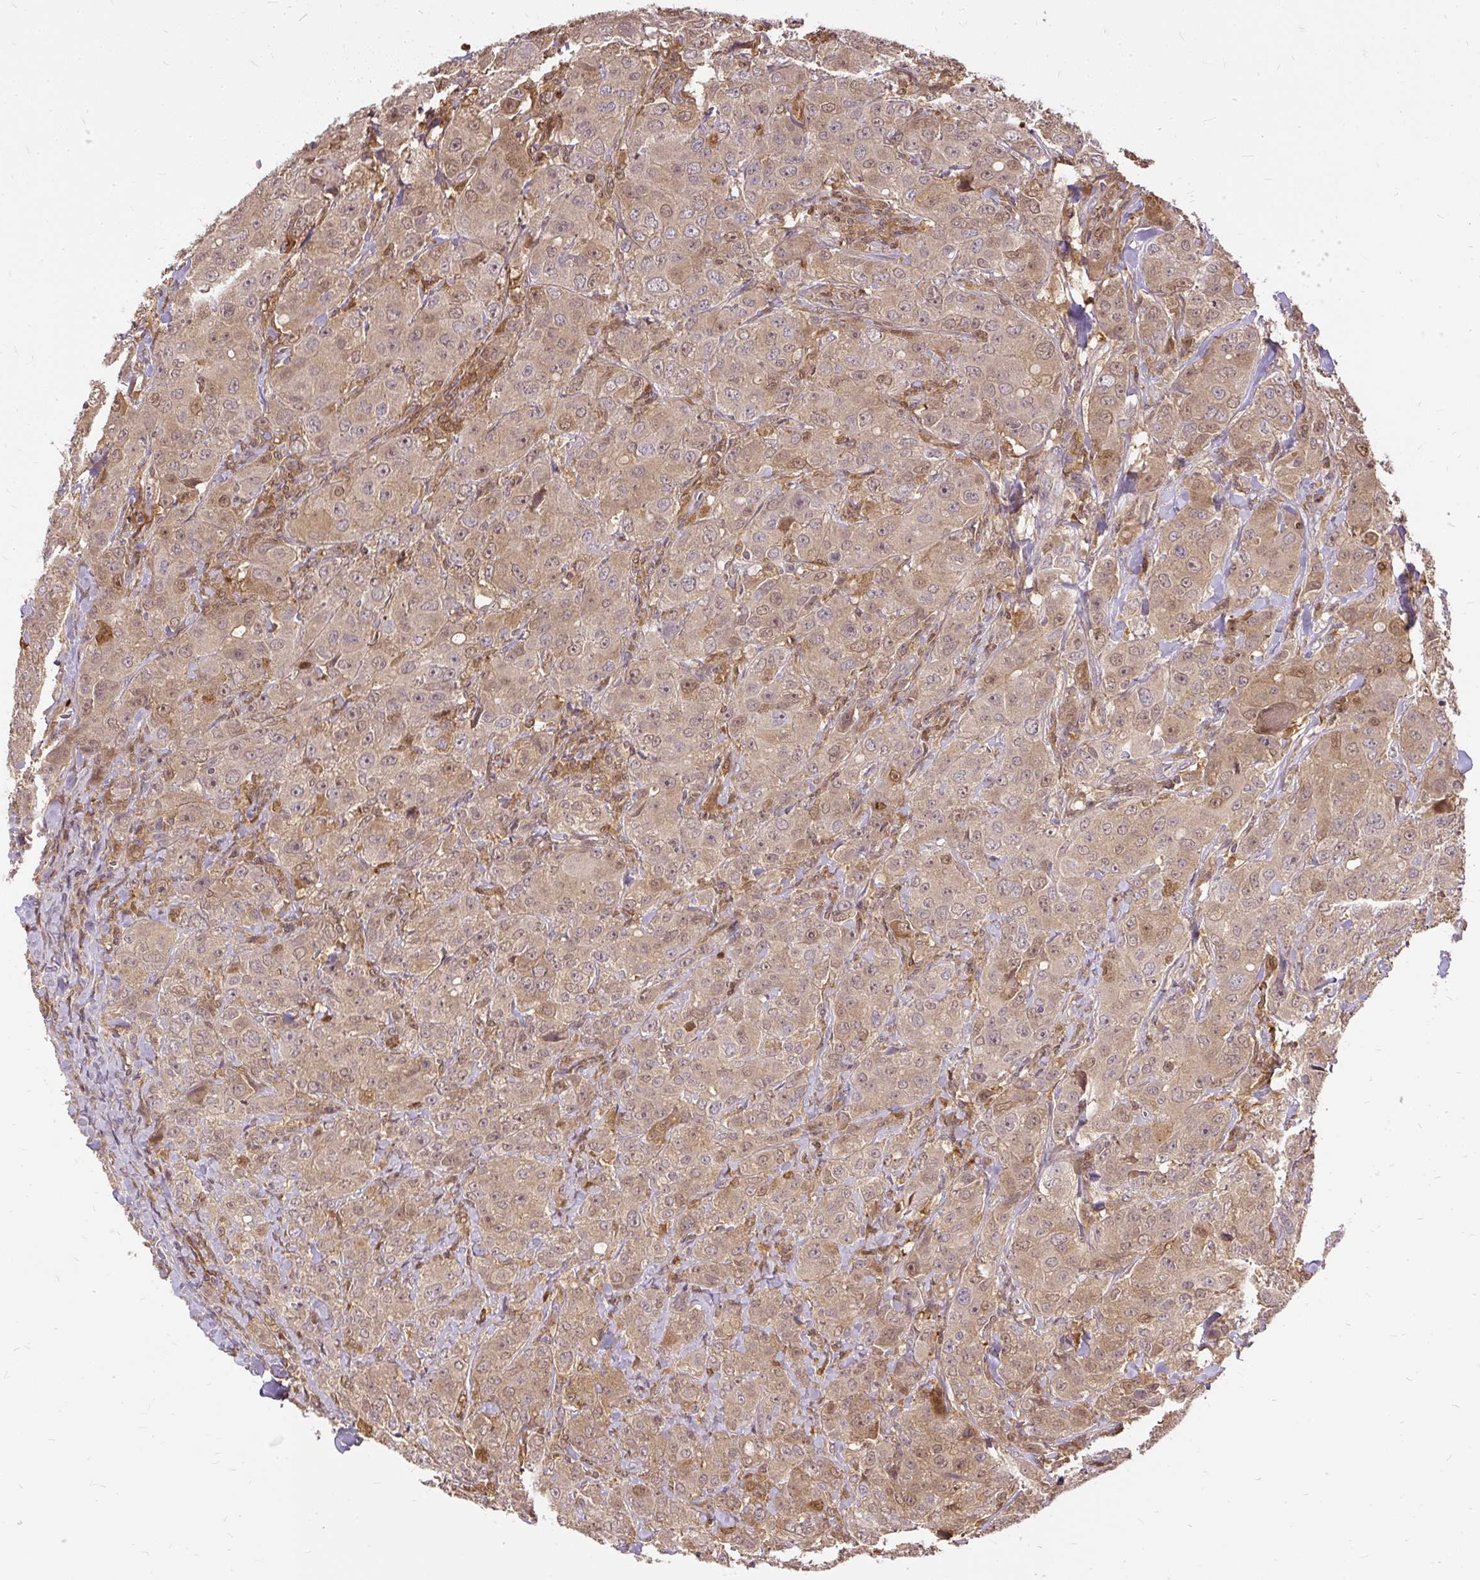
{"staining": {"intensity": "moderate", "quantity": ">75%", "location": "cytoplasmic/membranous,nuclear"}, "tissue": "breast cancer", "cell_type": "Tumor cells", "image_type": "cancer", "snomed": [{"axis": "morphology", "description": "Duct carcinoma"}, {"axis": "topography", "description": "Breast"}], "caption": "The immunohistochemical stain shows moderate cytoplasmic/membranous and nuclear expression in tumor cells of infiltrating ductal carcinoma (breast) tissue.", "gene": "AP5S1", "patient": {"sex": "female", "age": 43}}